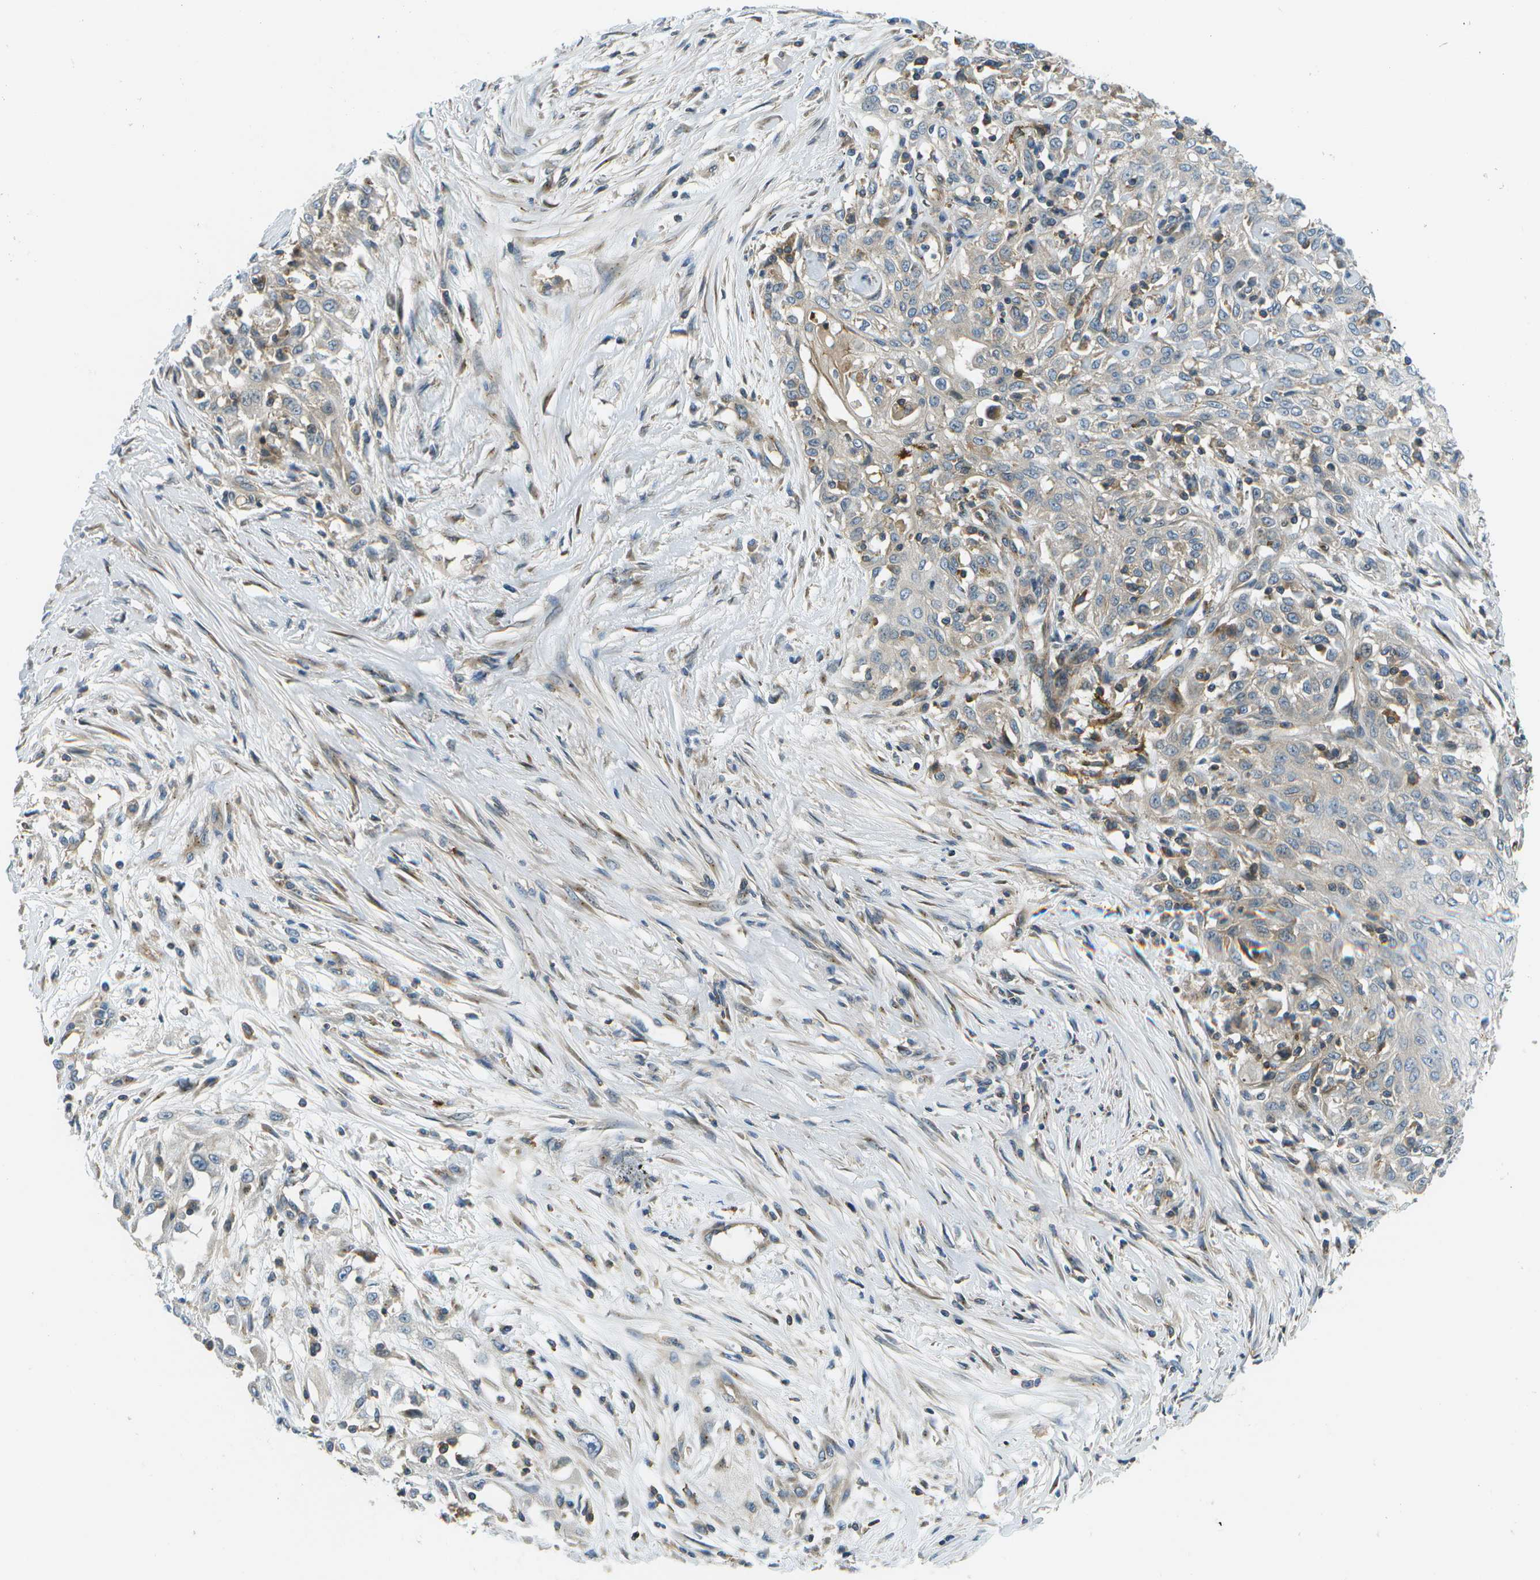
{"staining": {"intensity": "negative", "quantity": "none", "location": "none"}, "tissue": "skin cancer", "cell_type": "Tumor cells", "image_type": "cancer", "snomed": [{"axis": "morphology", "description": "Squamous cell carcinoma, NOS"}, {"axis": "morphology", "description": "Squamous cell carcinoma, metastatic, NOS"}, {"axis": "topography", "description": "Skin"}, {"axis": "topography", "description": "Lymph node"}], "caption": "Immunohistochemical staining of human skin cancer (metastatic squamous cell carcinoma) shows no significant expression in tumor cells.", "gene": "CTIF", "patient": {"sex": "male", "age": 75}}